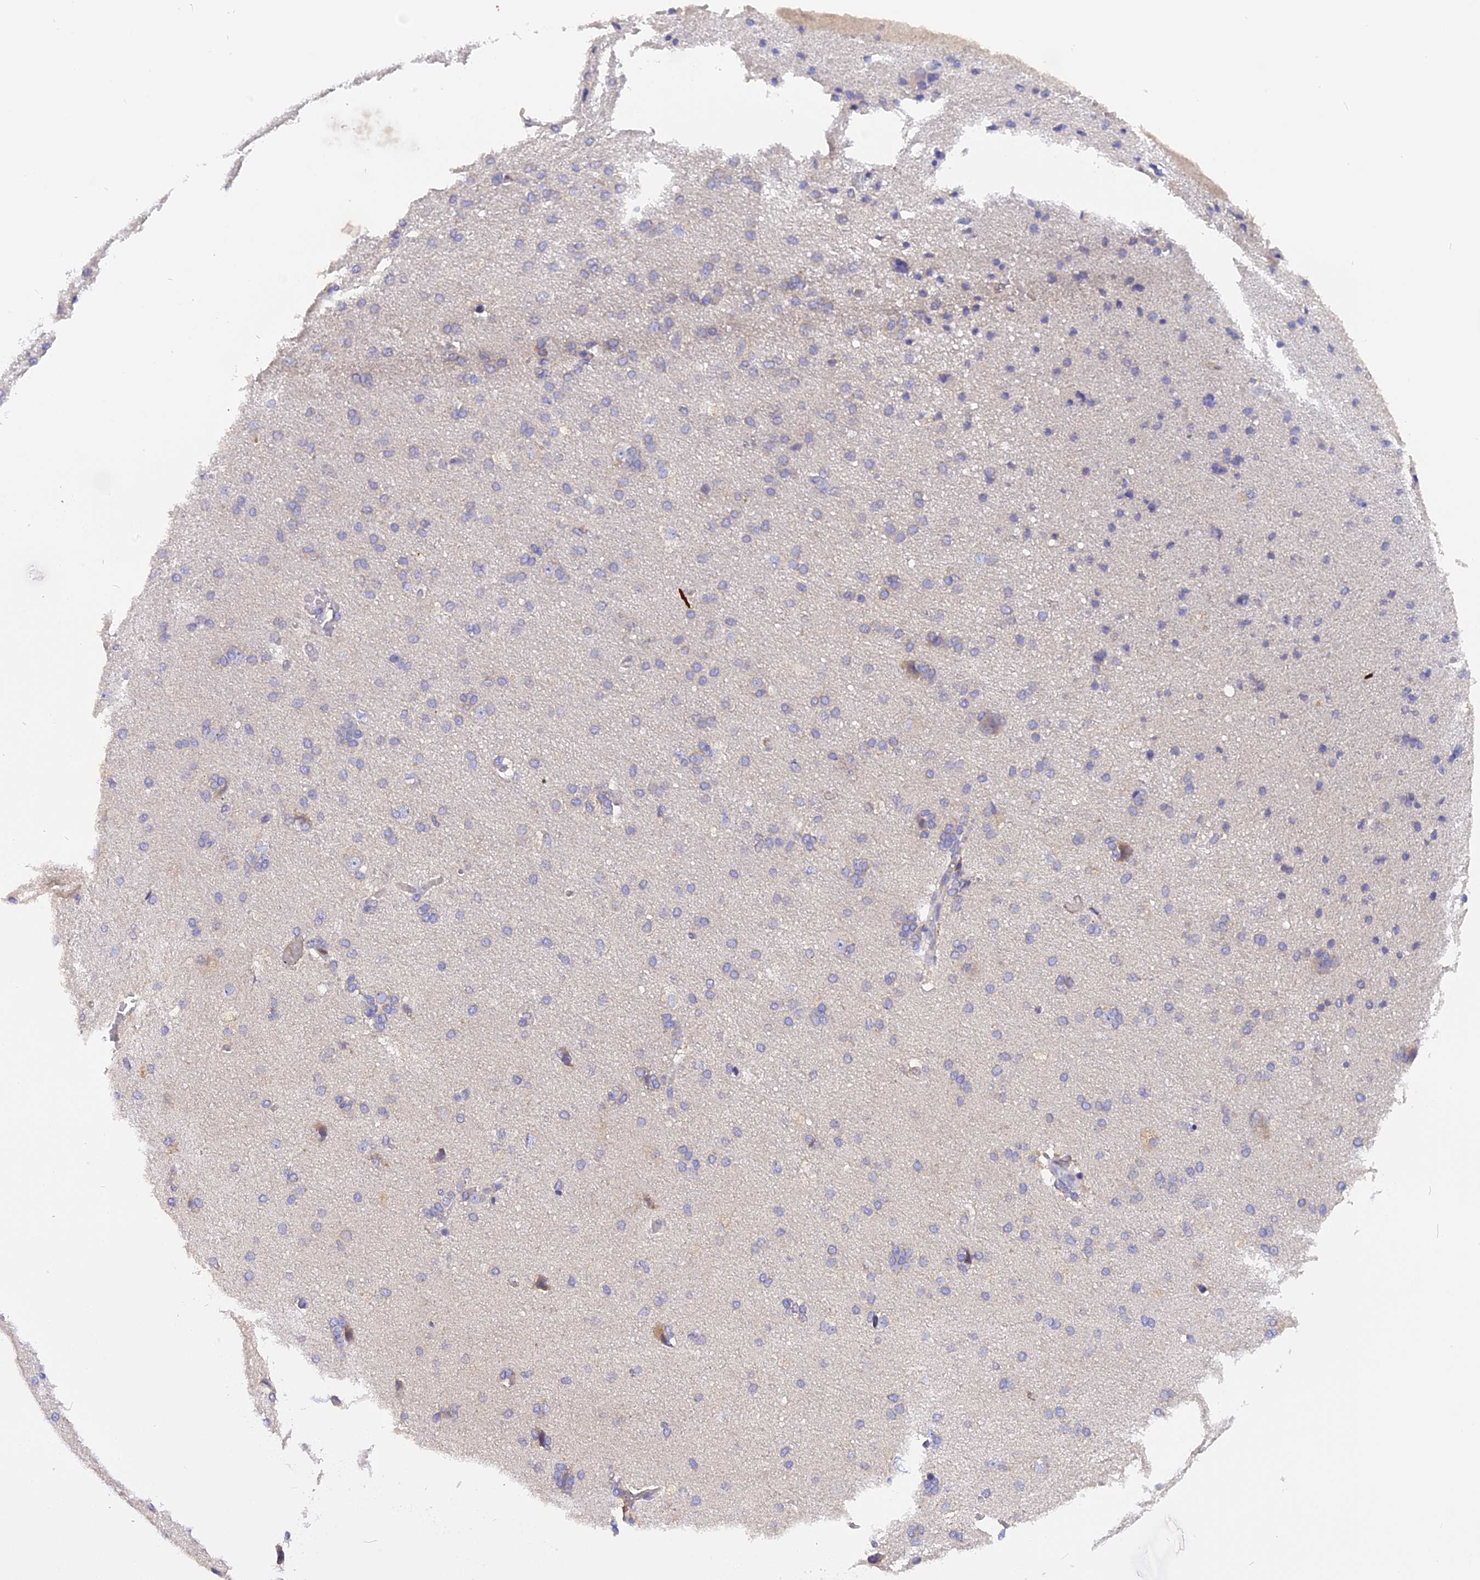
{"staining": {"intensity": "negative", "quantity": "none", "location": "none"}, "tissue": "cerebral cortex", "cell_type": "Endothelial cells", "image_type": "normal", "snomed": [{"axis": "morphology", "description": "Normal tissue, NOS"}, {"axis": "topography", "description": "Cerebral cortex"}], "caption": "There is no significant expression in endothelial cells of cerebral cortex. Brightfield microscopy of immunohistochemistry stained with DAB (brown) and hematoxylin (blue), captured at high magnification.", "gene": "TRIM3", "patient": {"sex": "male", "age": 62}}